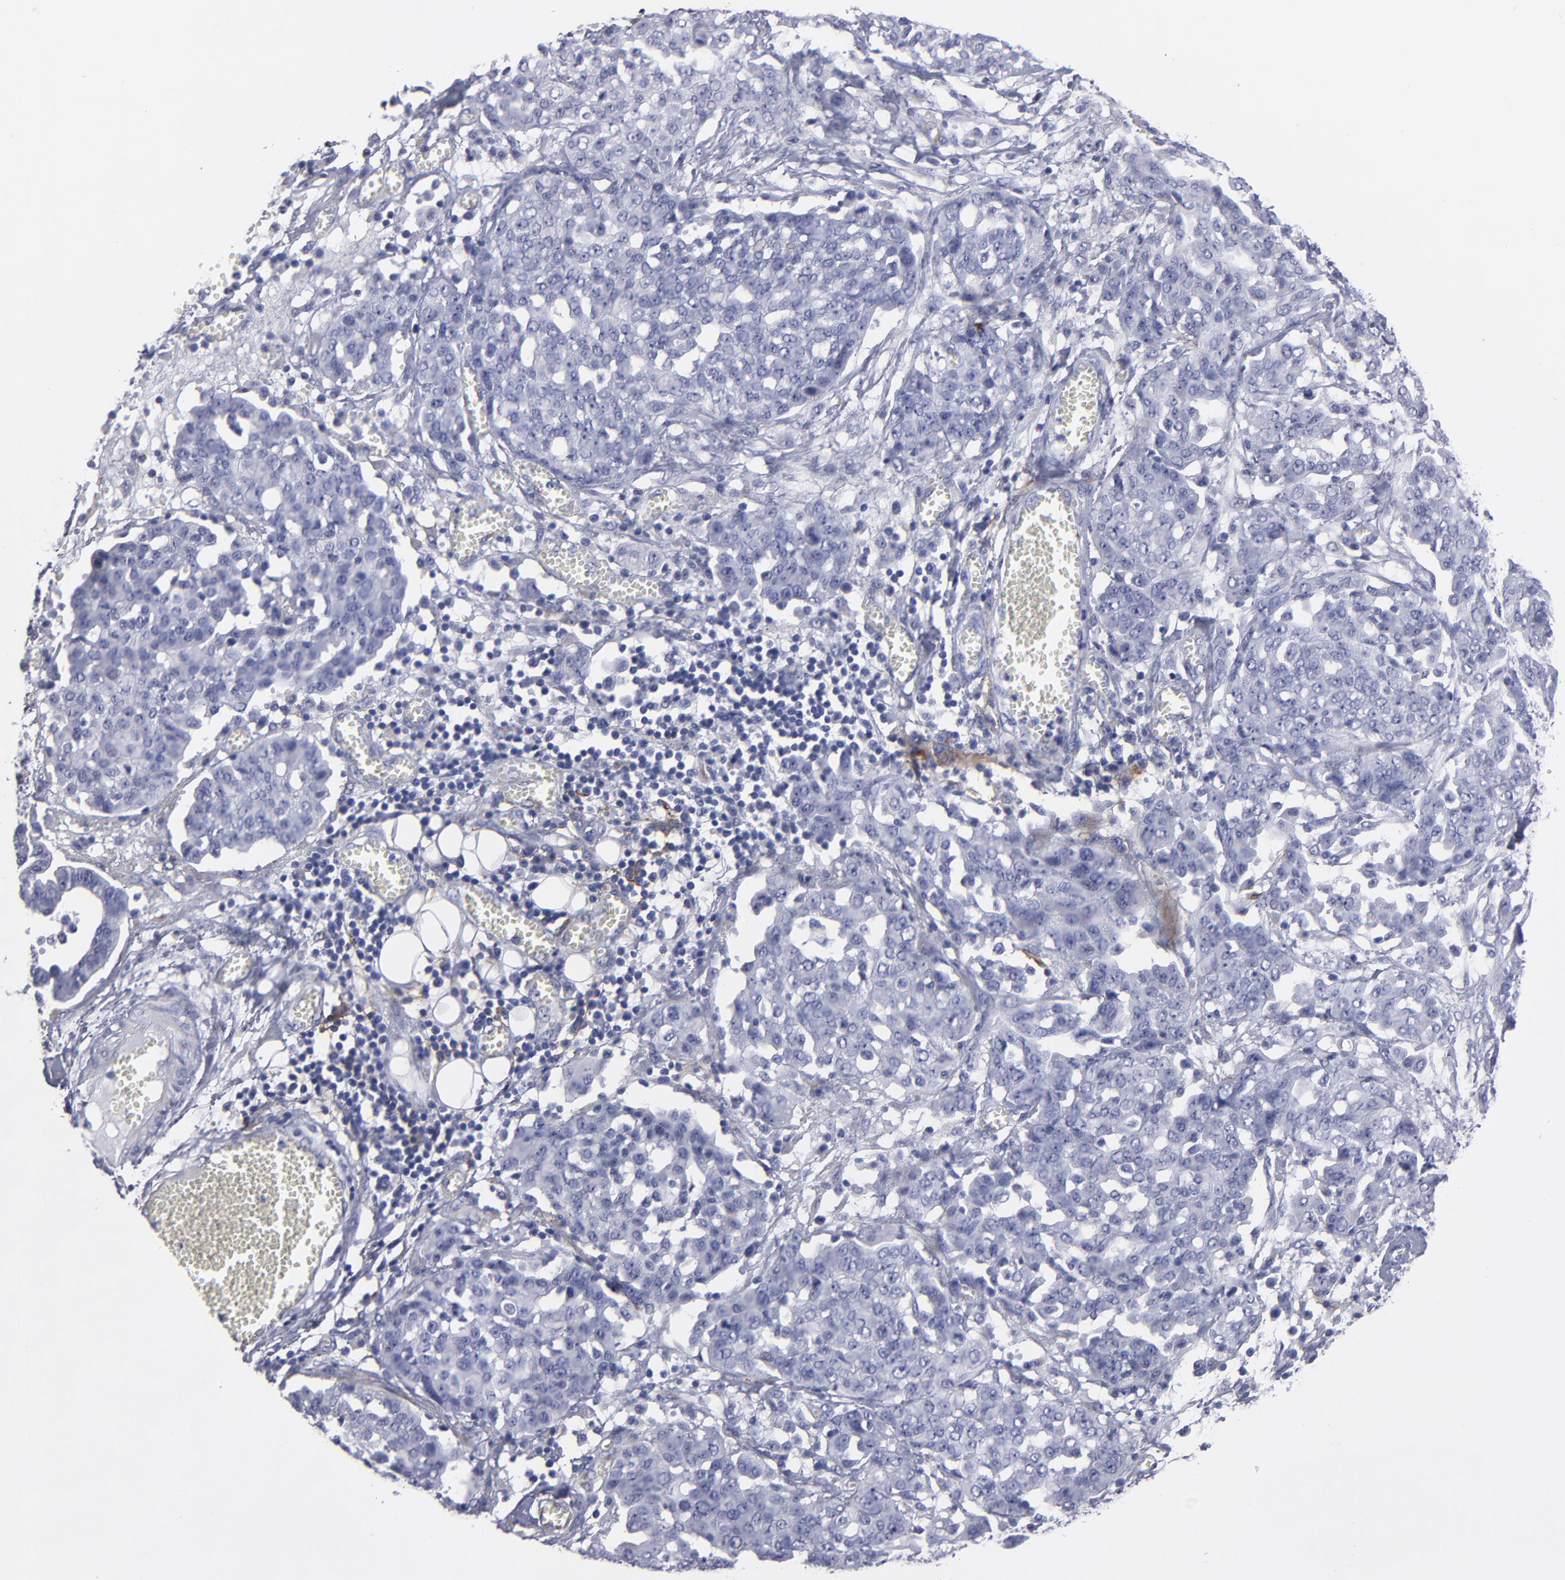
{"staining": {"intensity": "negative", "quantity": "none", "location": "none"}, "tissue": "ovarian cancer", "cell_type": "Tumor cells", "image_type": "cancer", "snomed": [{"axis": "morphology", "description": "Cystadenocarcinoma, serous, NOS"}, {"axis": "topography", "description": "Soft tissue"}, {"axis": "topography", "description": "Ovary"}], "caption": "Immunohistochemistry (IHC) photomicrograph of neoplastic tissue: ovarian serous cystadenocarcinoma stained with DAB shows no significant protein expression in tumor cells. (DAB IHC, high magnification).", "gene": "CADM3", "patient": {"sex": "female", "age": 57}}